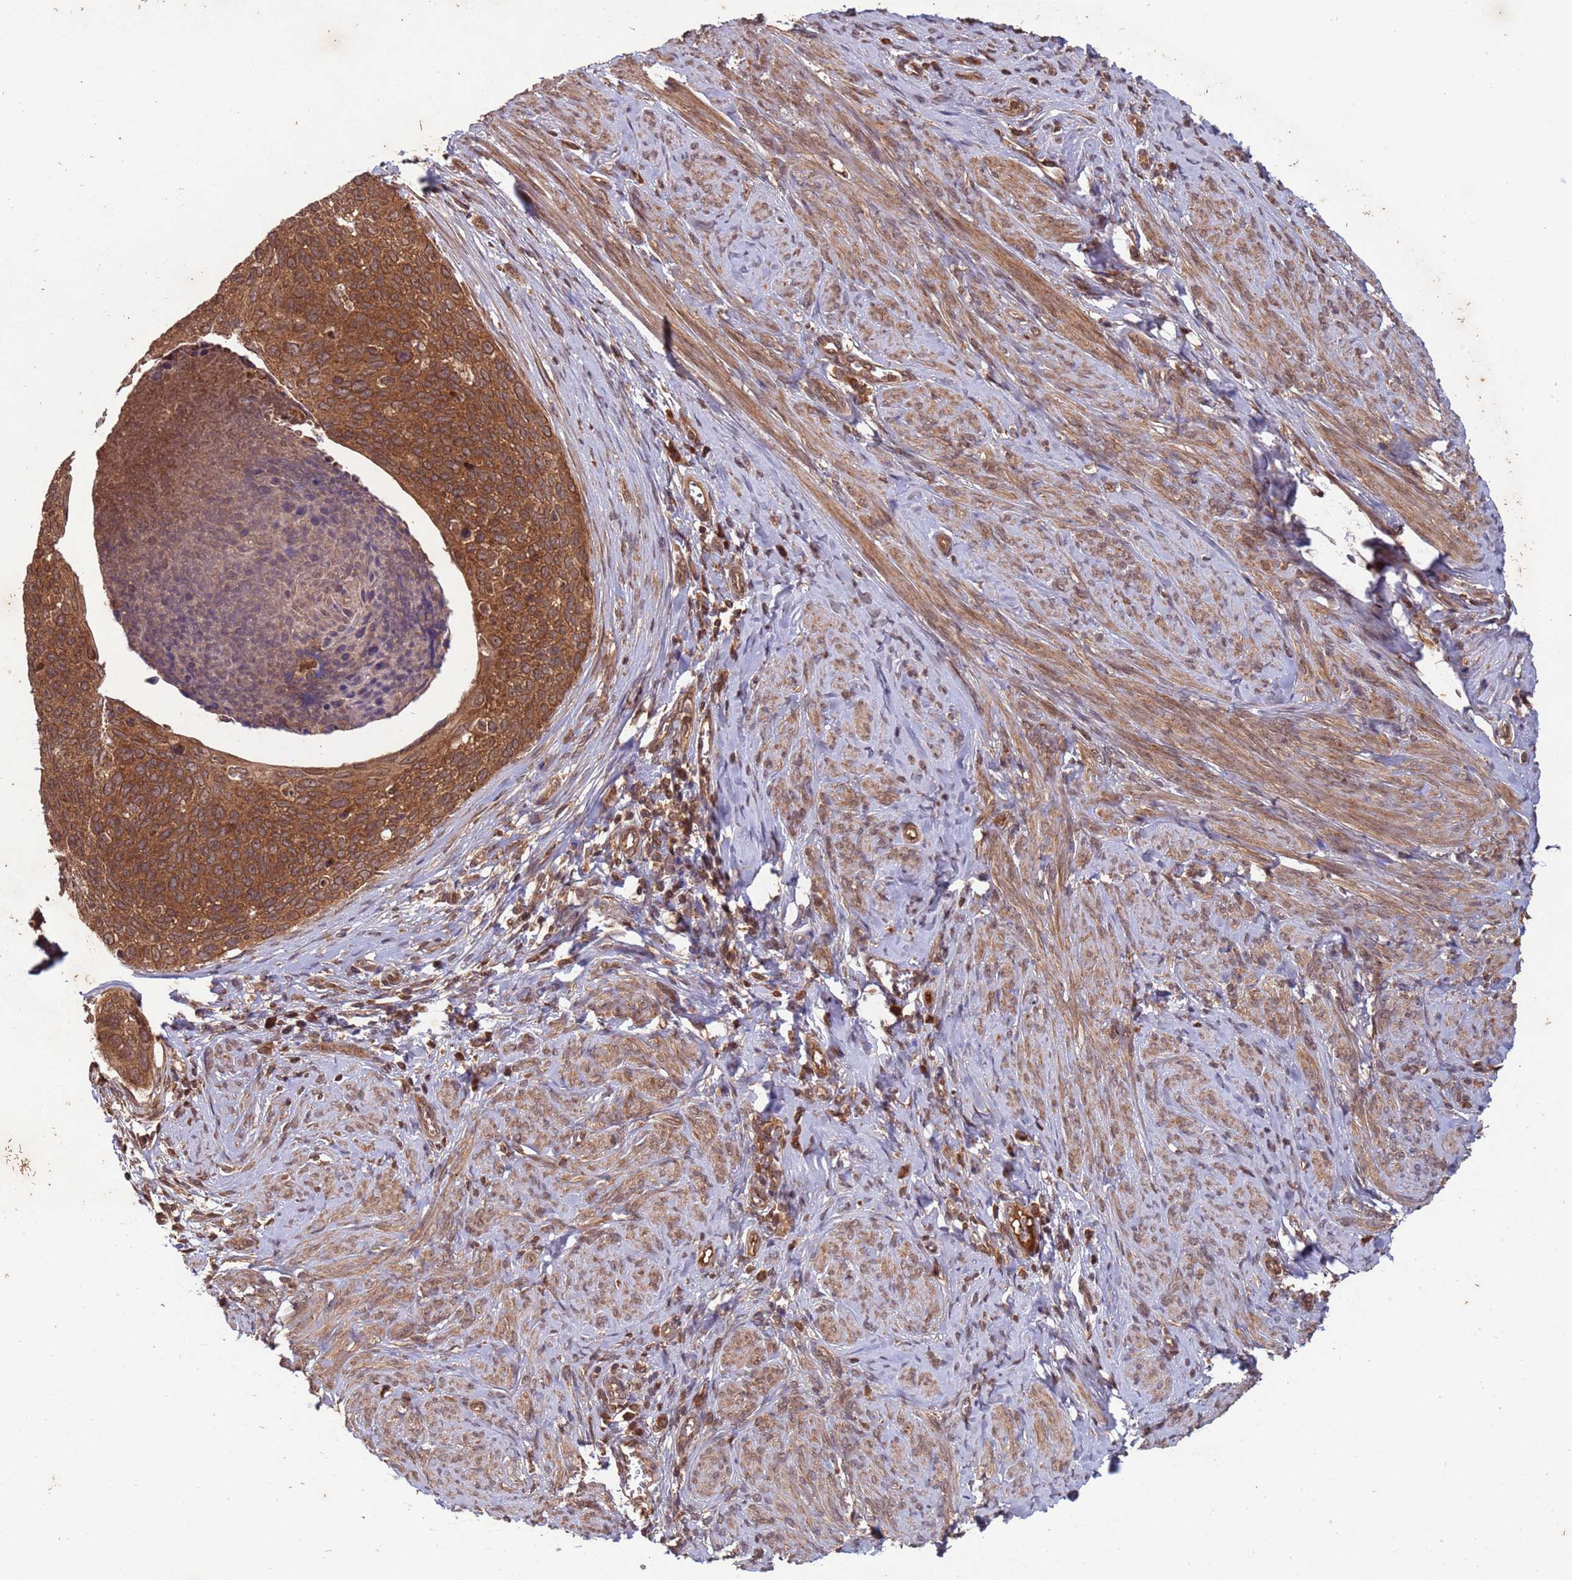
{"staining": {"intensity": "strong", "quantity": ">75%", "location": "cytoplasmic/membranous"}, "tissue": "cervical cancer", "cell_type": "Tumor cells", "image_type": "cancer", "snomed": [{"axis": "morphology", "description": "Squamous cell carcinoma, NOS"}, {"axis": "topography", "description": "Cervix"}], "caption": "Squamous cell carcinoma (cervical) stained with a protein marker displays strong staining in tumor cells.", "gene": "ERI1", "patient": {"sex": "female", "age": 80}}